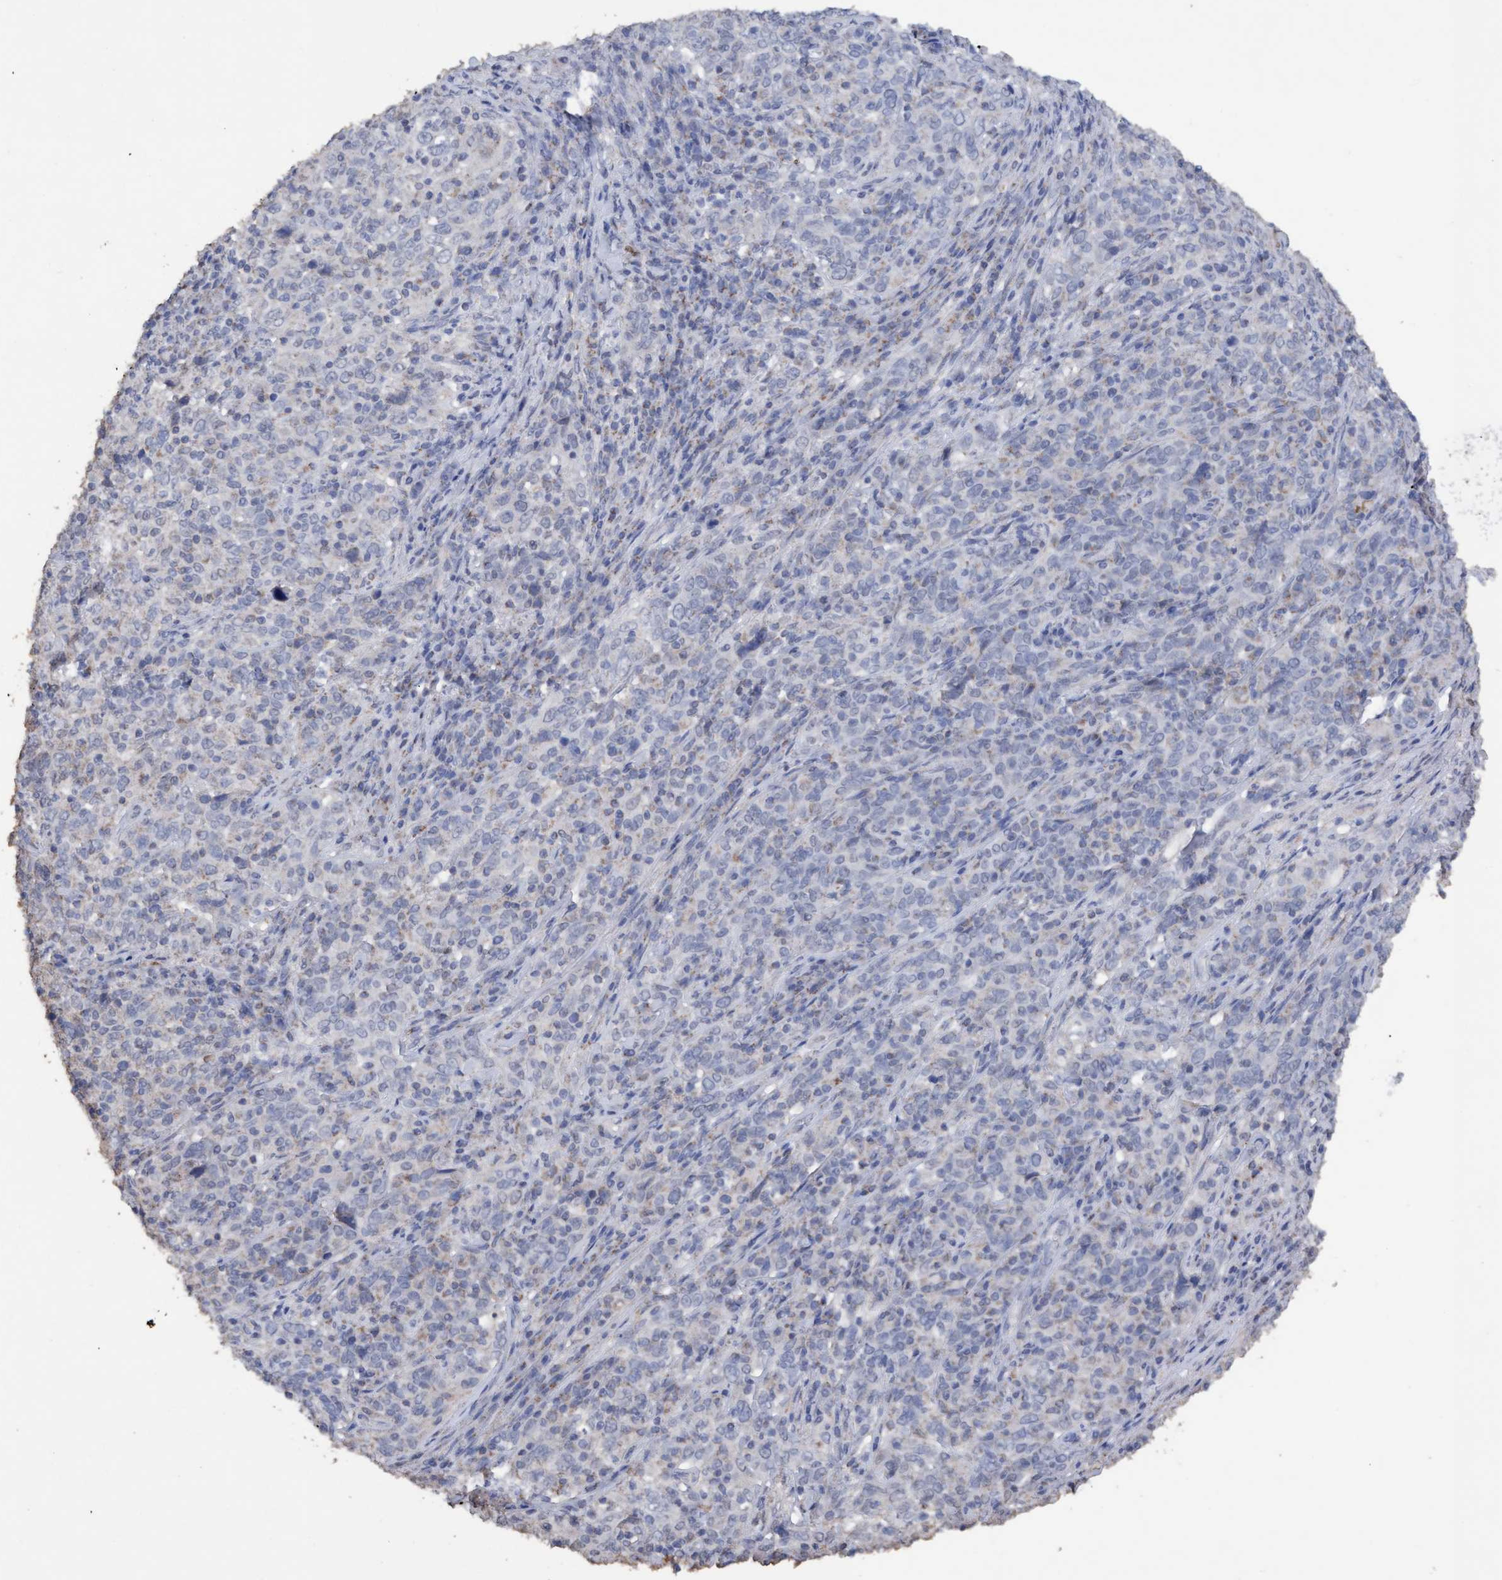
{"staining": {"intensity": "negative", "quantity": "none", "location": "none"}, "tissue": "cervical cancer", "cell_type": "Tumor cells", "image_type": "cancer", "snomed": [{"axis": "morphology", "description": "Squamous cell carcinoma, NOS"}, {"axis": "topography", "description": "Cervix"}], "caption": "The micrograph demonstrates no significant staining in tumor cells of squamous cell carcinoma (cervical).", "gene": "RSAD1", "patient": {"sex": "female", "age": 46}}